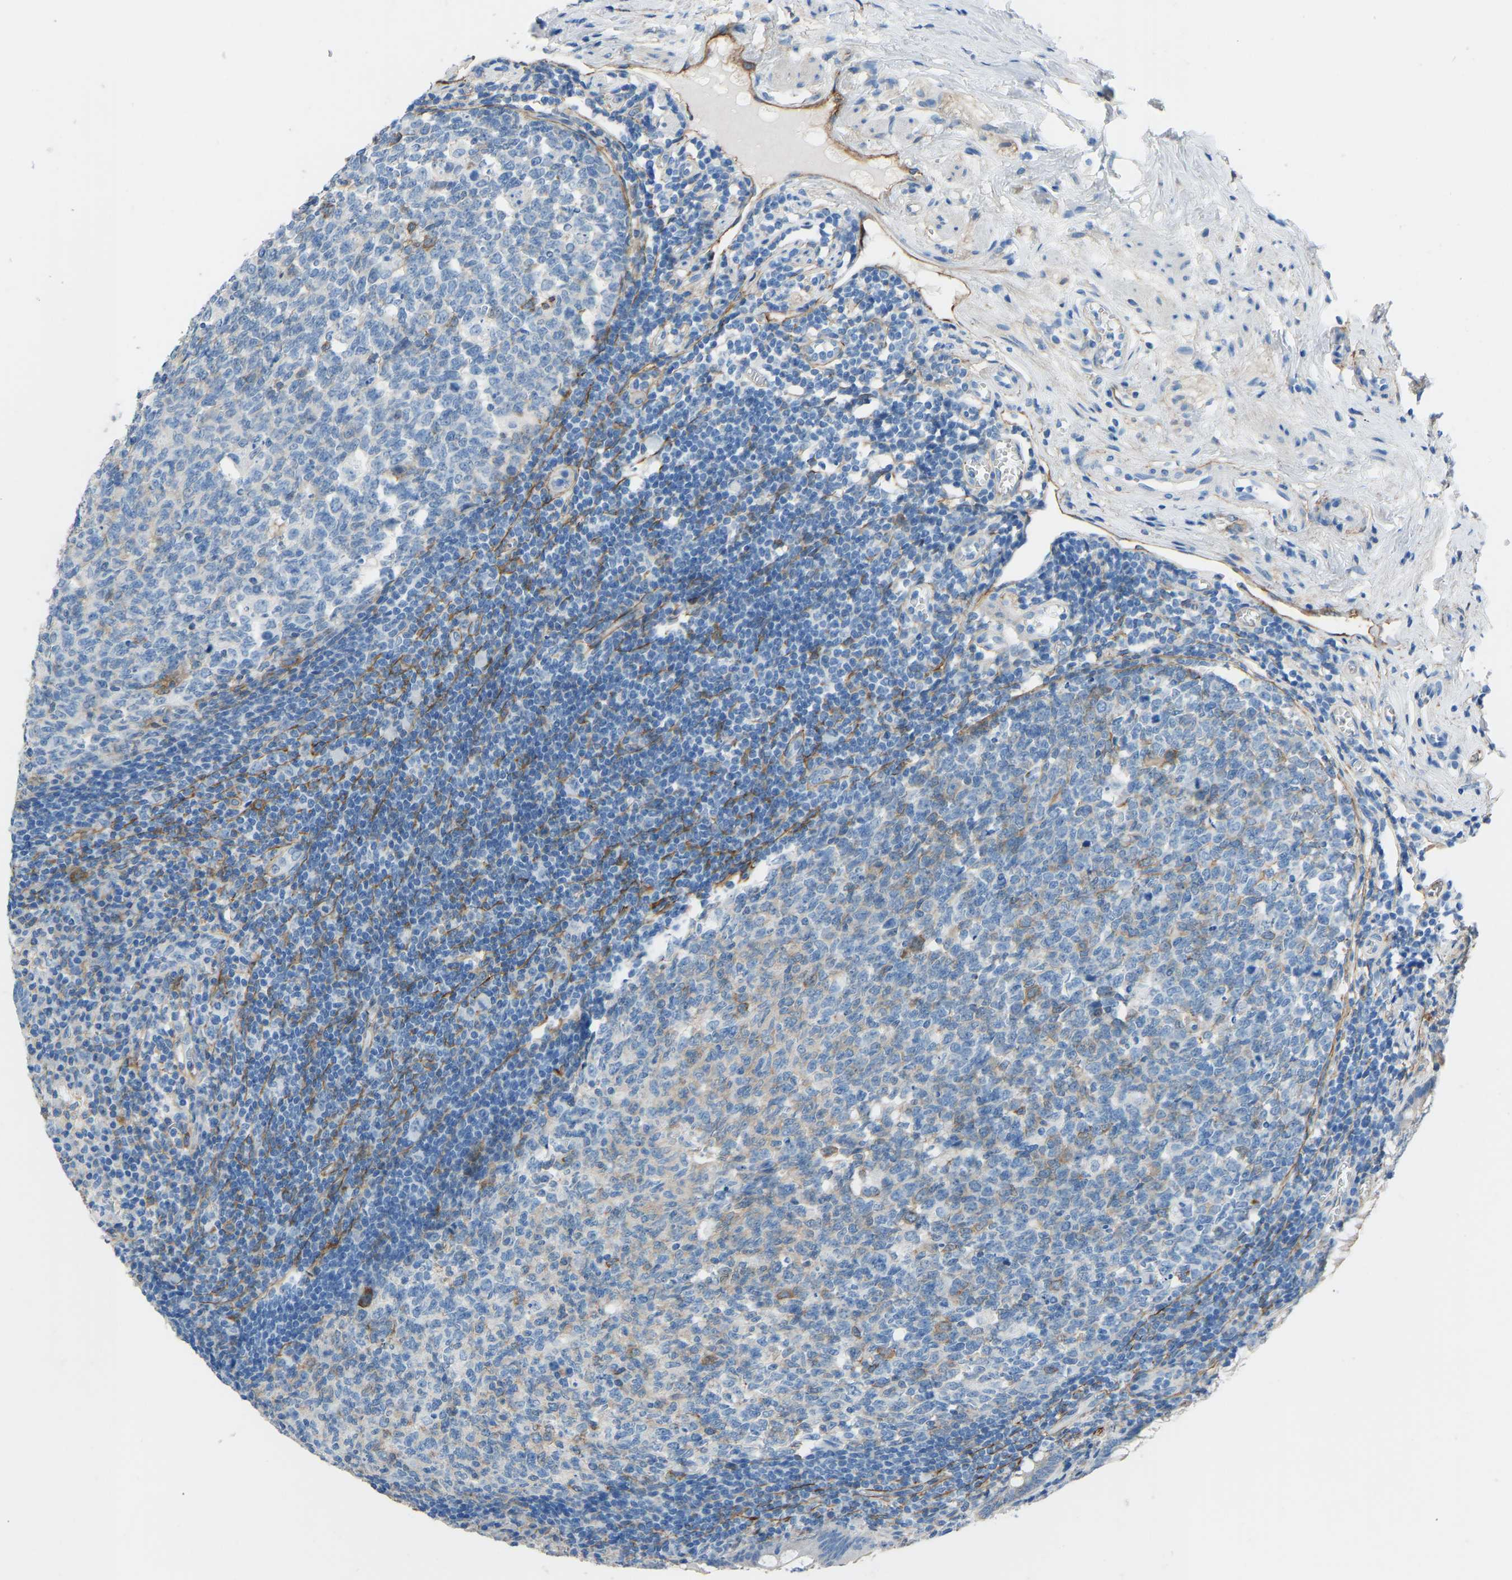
{"staining": {"intensity": "weak", "quantity": "25%-75%", "location": "cytoplasmic/membranous"}, "tissue": "appendix", "cell_type": "Glandular cells", "image_type": "normal", "snomed": [{"axis": "morphology", "description": "Normal tissue, NOS"}, {"axis": "topography", "description": "Appendix"}], "caption": "A brown stain shows weak cytoplasmic/membranous staining of a protein in glandular cells of unremarkable human appendix.", "gene": "MYH10", "patient": {"sex": "male", "age": 56}}